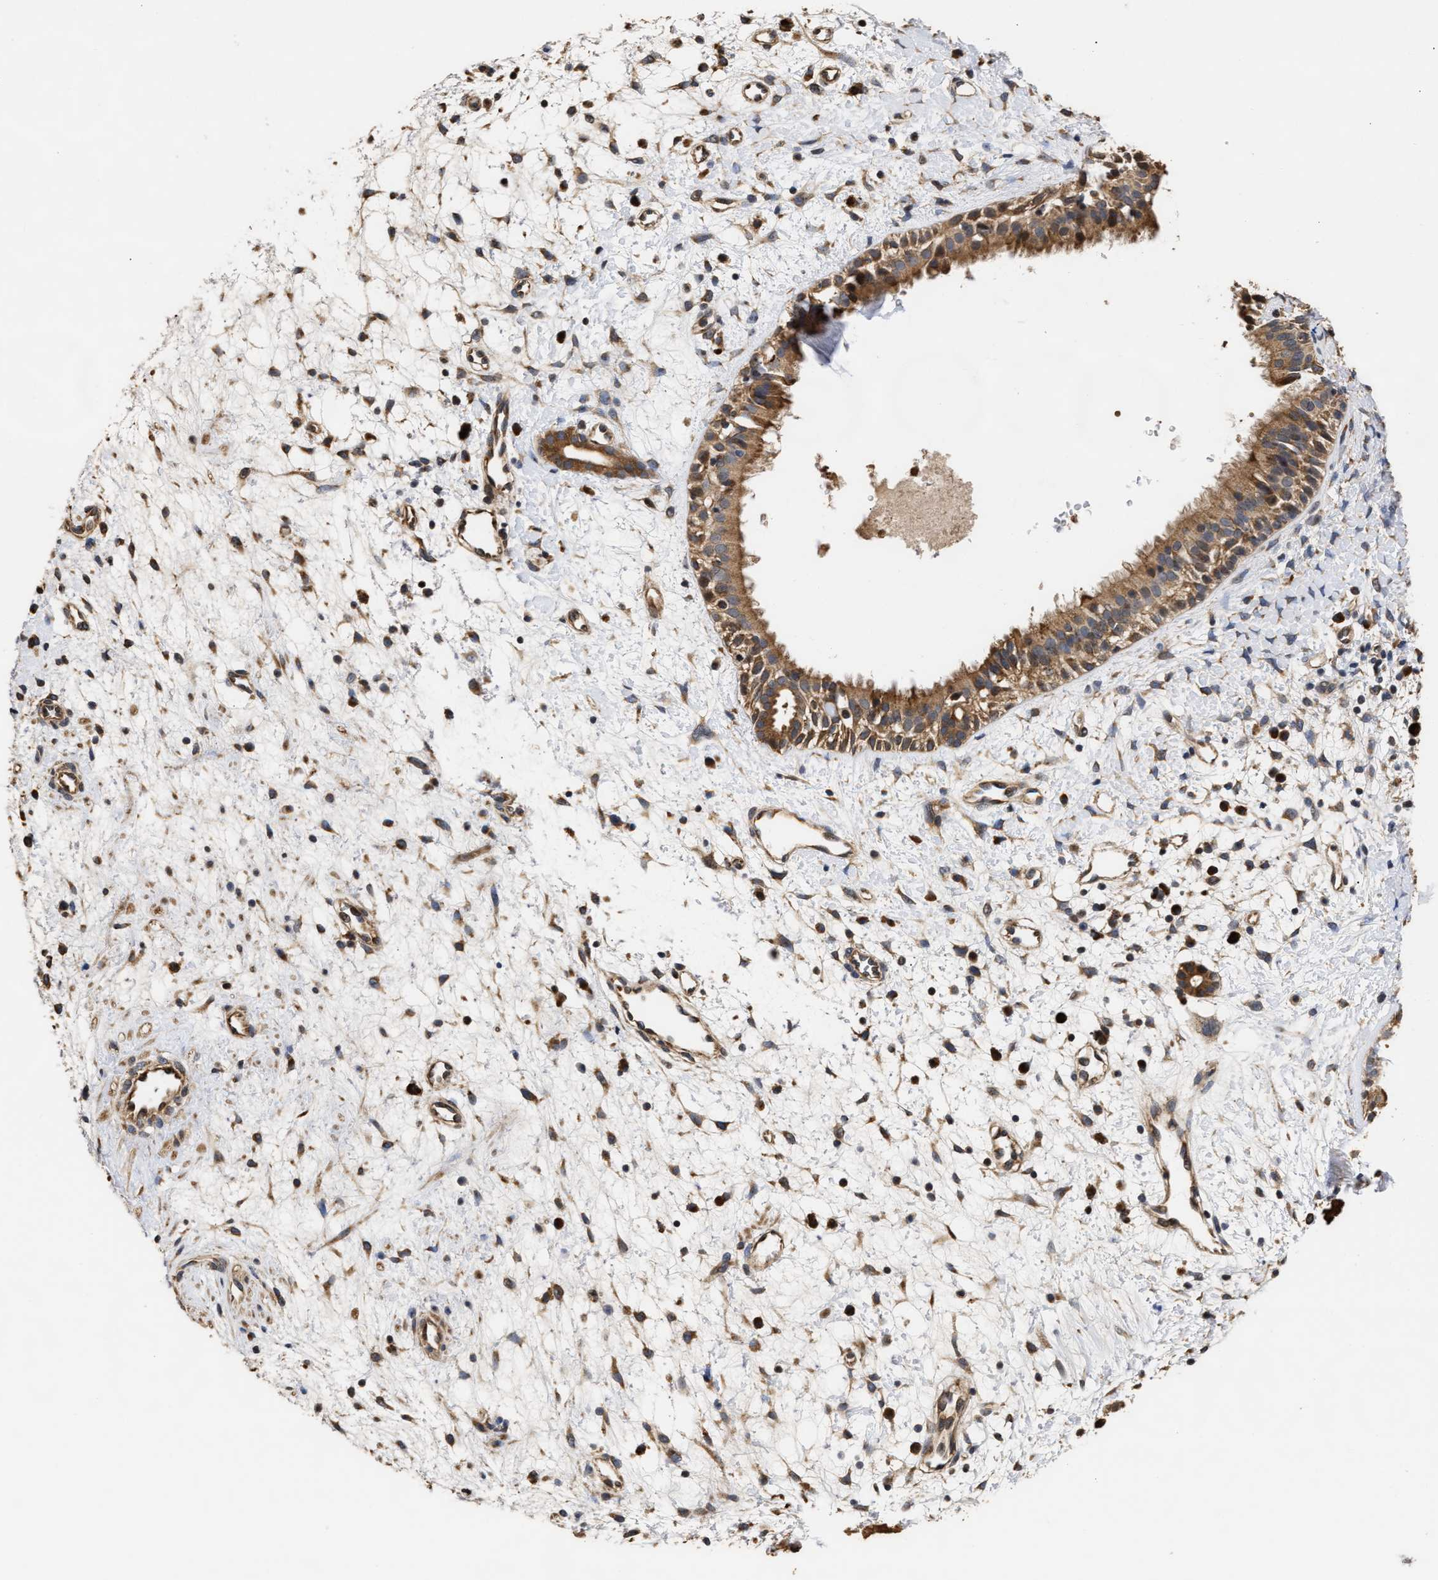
{"staining": {"intensity": "moderate", "quantity": ">75%", "location": "cytoplasmic/membranous"}, "tissue": "nasopharynx", "cell_type": "Respiratory epithelial cells", "image_type": "normal", "snomed": [{"axis": "morphology", "description": "Normal tissue, NOS"}, {"axis": "topography", "description": "Nasopharynx"}], "caption": "Unremarkable nasopharynx demonstrates moderate cytoplasmic/membranous expression in approximately >75% of respiratory epithelial cells.", "gene": "GOSR1", "patient": {"sex": "male", "age": 22}}